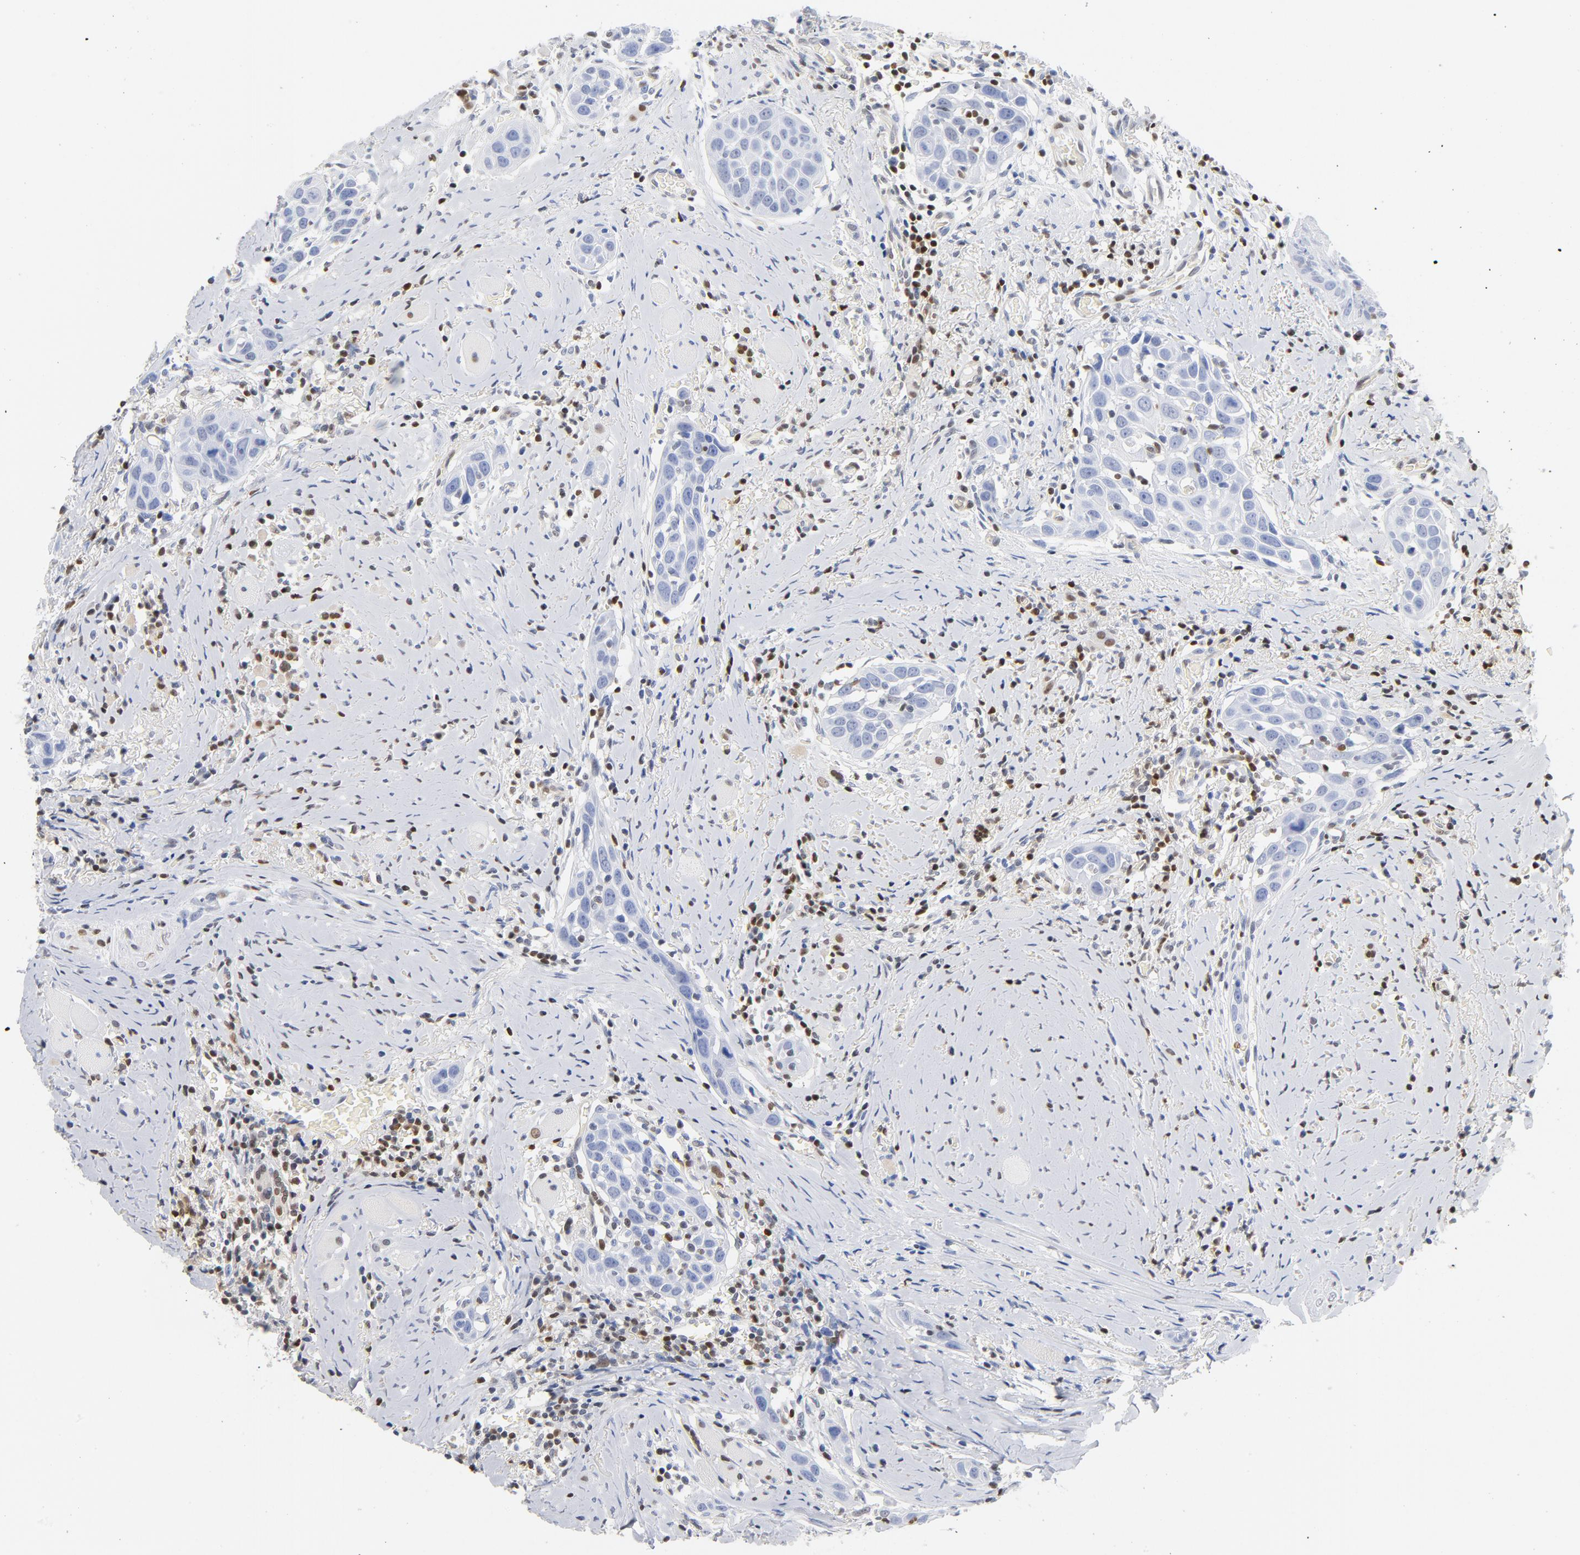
{"staining": {"intensity": "negative", "quantity": "none", "location": "none"}, "tissue": "head and neck cancer", "cell_type": "Tumor cells", "image_type": "cancer", "snomed": [{"axis": "morphology", "description": "Squamous cell carcinoma, NOS"}, {"axis": "topography", "description": "Oral tissue"}, {"axis": "topography", "description": "Head-Neck"}], "caption": "Tumor cells are negative for brown protein staining in head and neck cancer (squamous cell carcinoma). The staining was performed using DAB to visualize the protein expression in brown, while the nuclei were stained in blue with hematoxylin (Magnification: 20x).", "gene": "CDKN1B", "patient": {"sex": "female", "age": 50}}